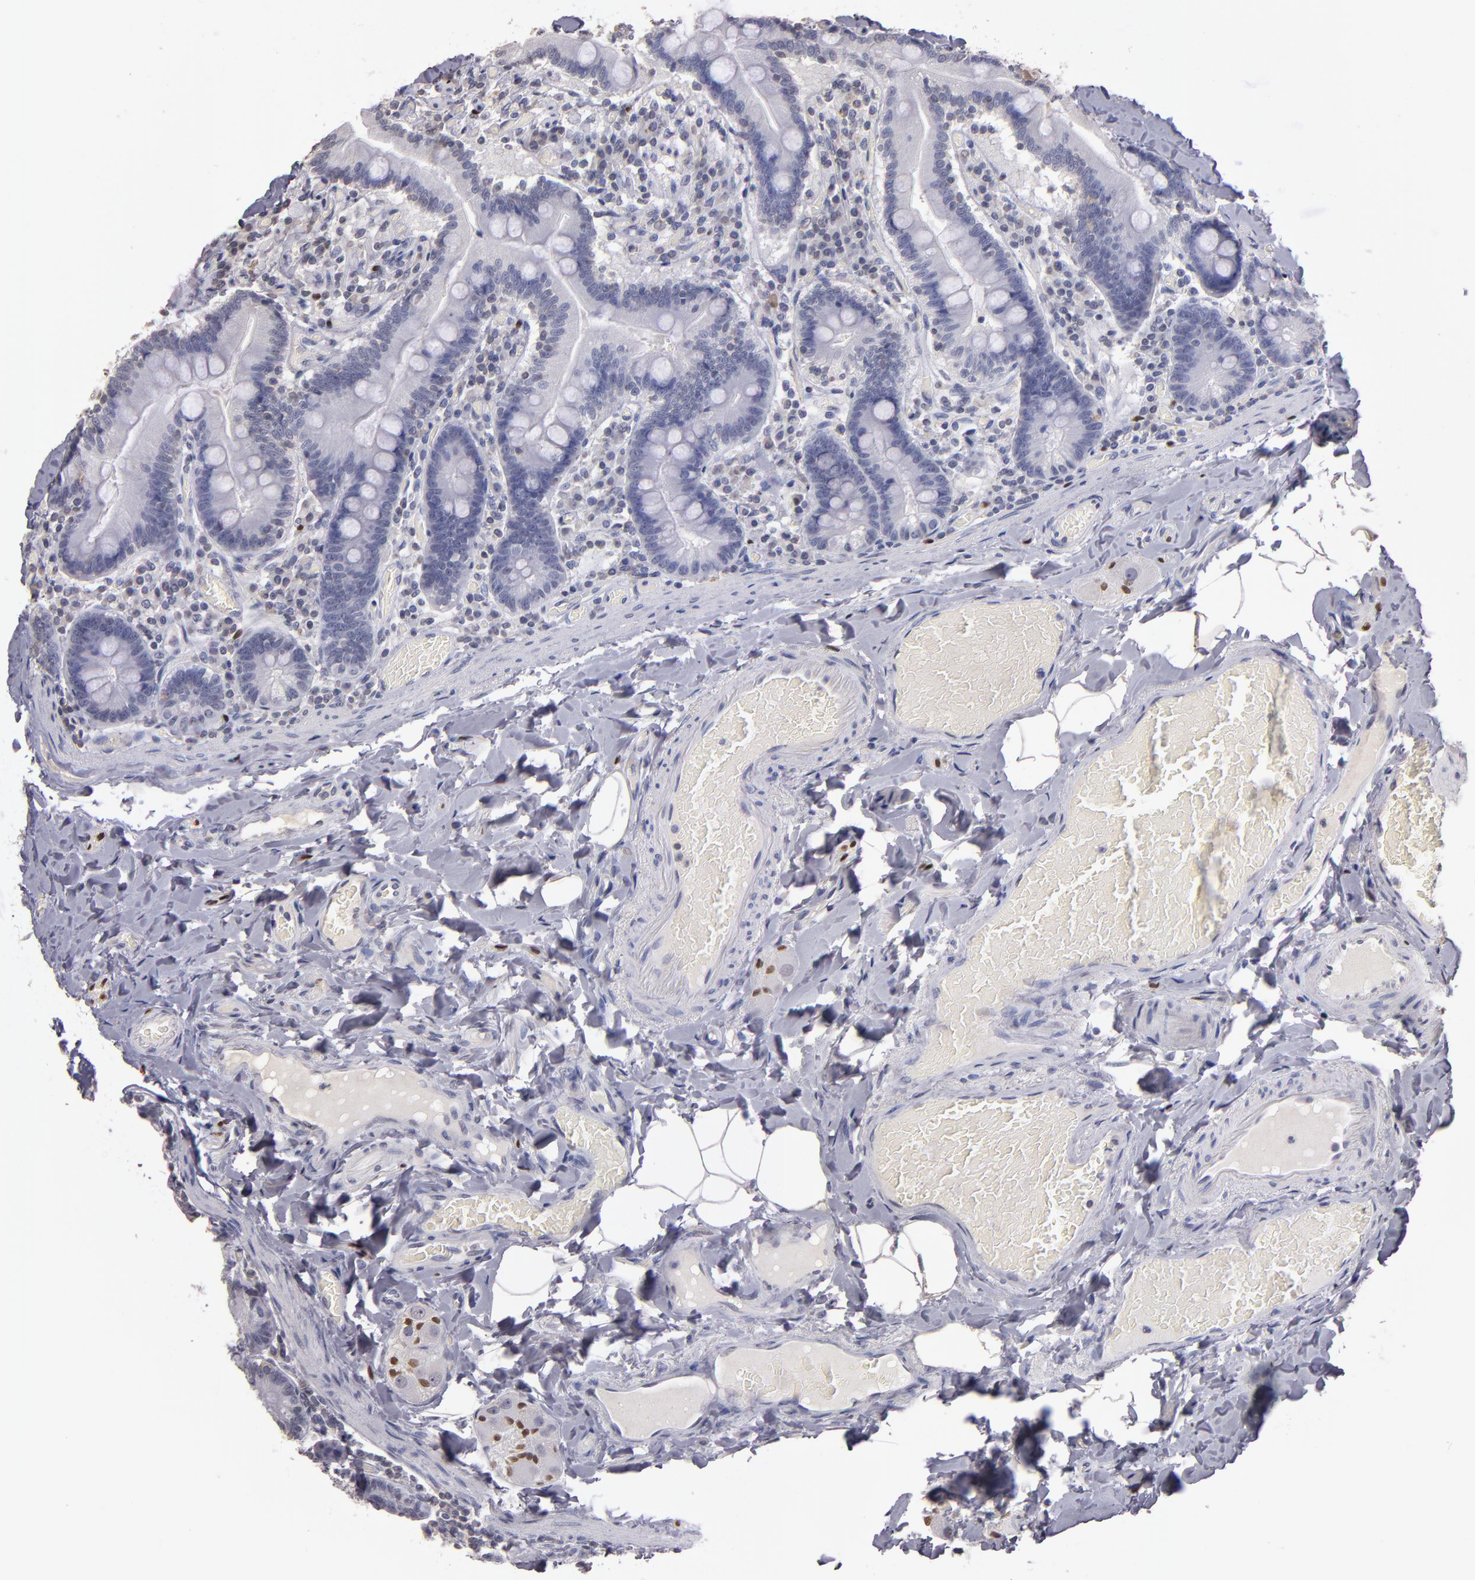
{"staining": {"intensity": "negative", "quantity": "none", "location": "none"}, "tissue": "duodenum", "cell_type": "Glandular cells", "image_type": "normal", "snomed": [{"axis": "morphology", "description": "Normal tissue, NOS"}, {"axis": "topography", "description": "Duodenum"}], "caption": "Duodenum stained for a protein using IHC reveals no expression glandular cells.", "gene": "SOX10", "patient": {"sex": "male", "age": 66}}